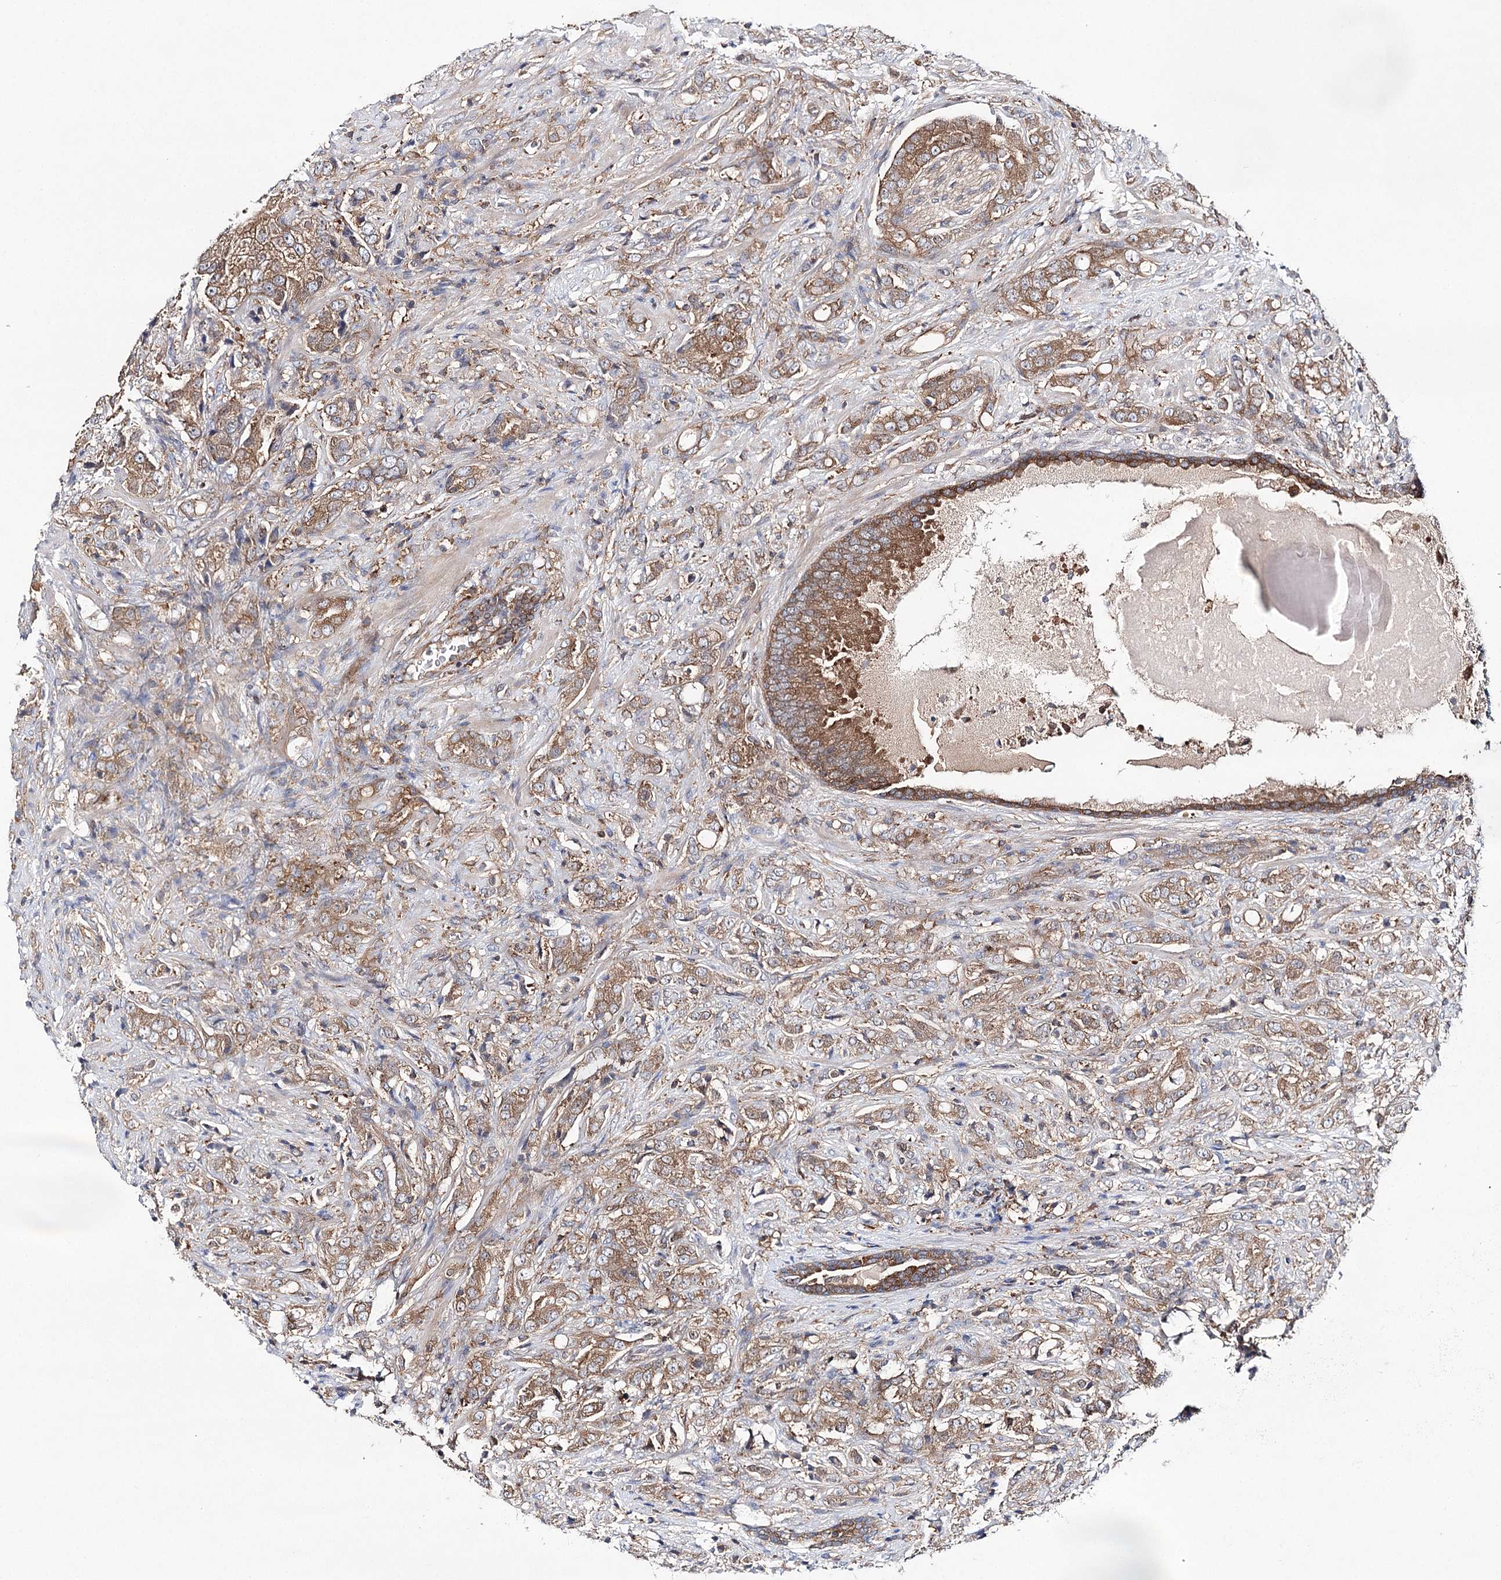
{"staining": {"intensity": "moderate", "quantity": ">75%", "location": "cytoplasmic/membranous"}, "tissue": "prostate cancer", "cell_type": "Tumor cells", "image_type": "cancer", "snomed": [{"axis": "morphology", "description": "Adenocarcinoma, High grade"}, {"axis": "topography", "description": "Prostate"}], "caption": "Moderate cytoplasmic/membranous positivity is present in about >75% of tumor cells in prostate high-grade adenocarcinoma.", "gene": "ABRAXAS2", "patient": {"sex": "male", "age": 57}}